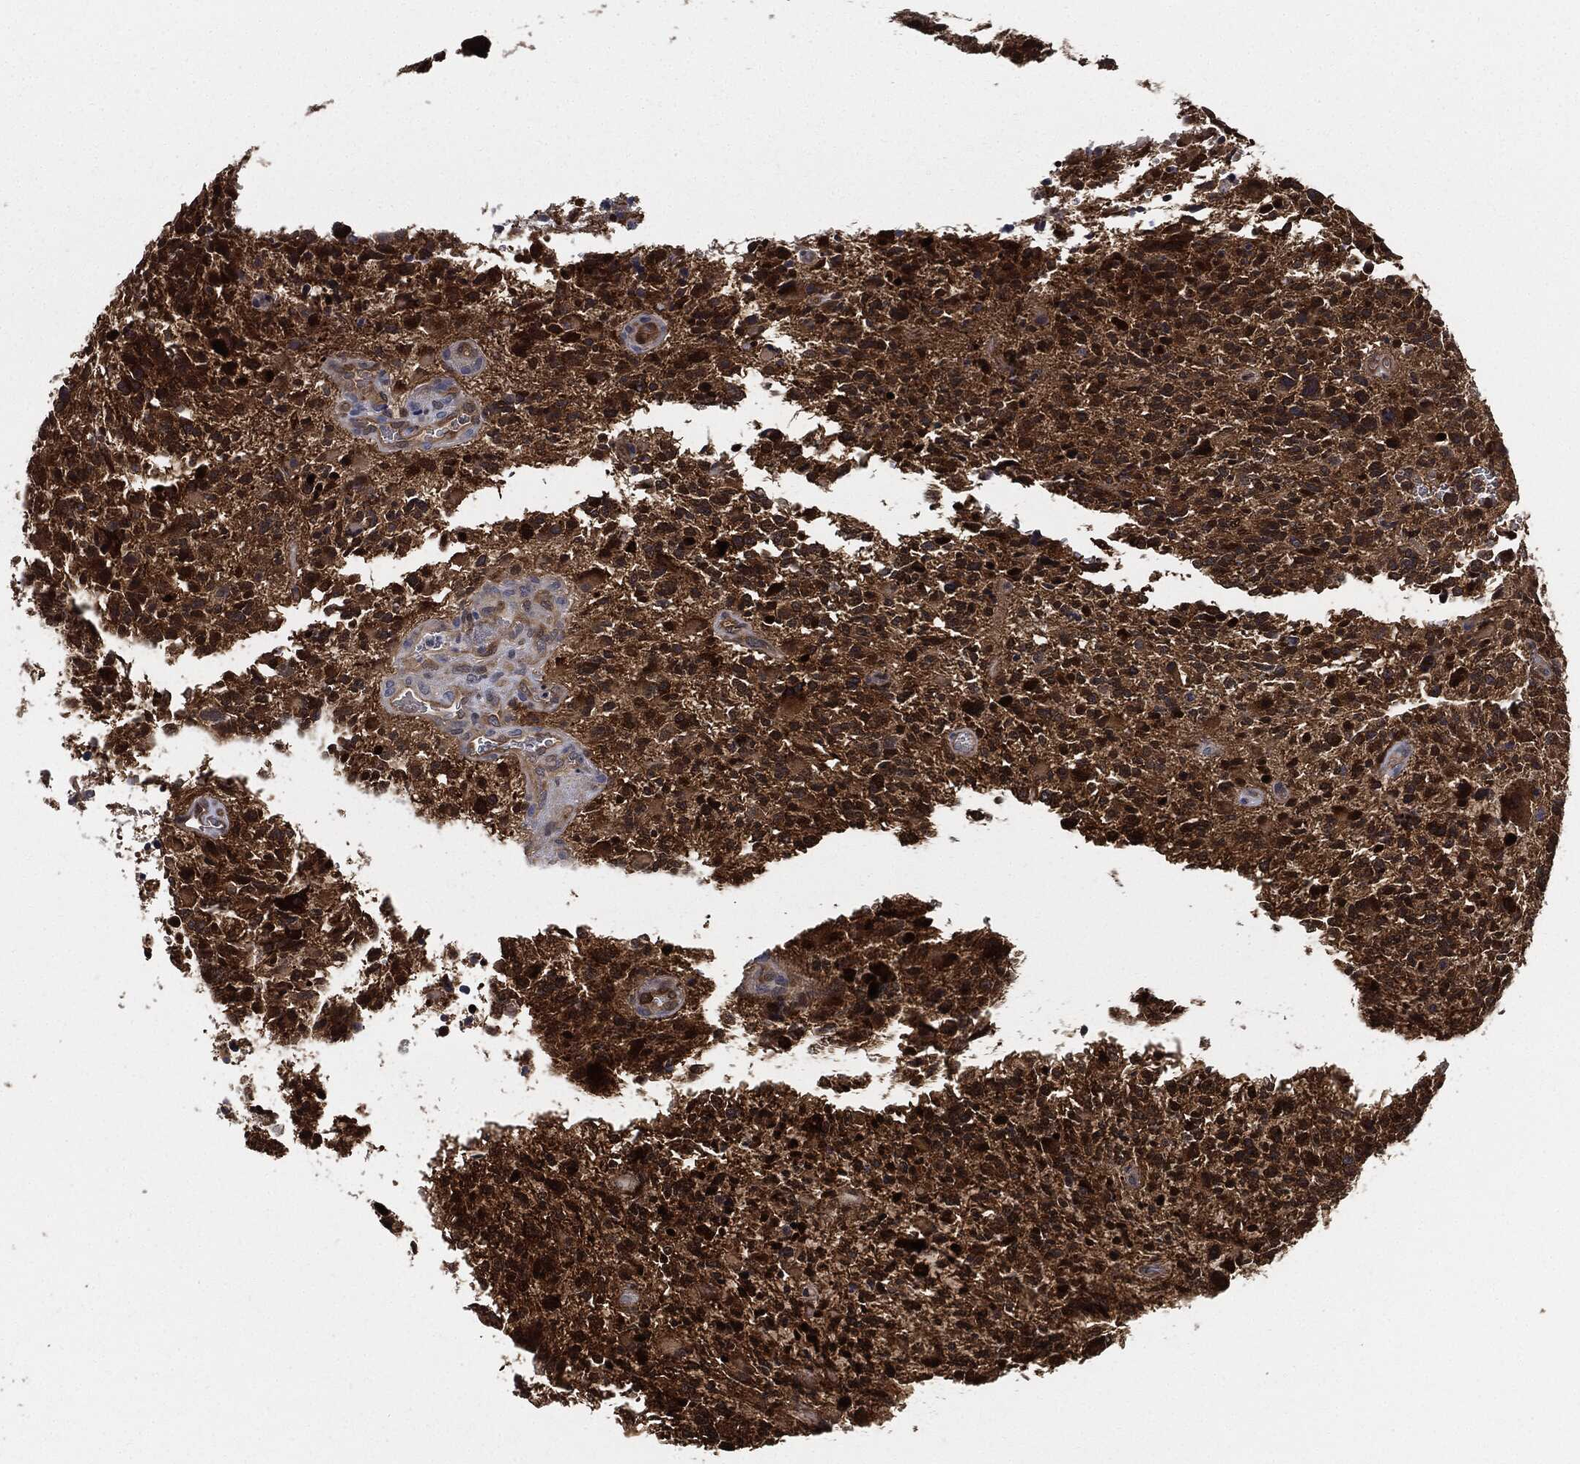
{"staining": {"intensity": "strong", "quantity": ">75%", "location": "cytoplasmic/membranous,nuclear"}, "tissue": "glioma", "cell_type": "Tumor cells", "image_type": "cancer", "snomed": [{"axis": "morphology", "description": "Glioma, malignant, High grade"}, {"axis": "topography", "description": "Brain"}], "caption": "High-magnification brightfield microscopy of glioma stained with DAB (3,3'-diaminobenzidine) (brown) and counterstained with hematoxylin (blue). tumor cells exhibit strong cytoplasmic/membranous and nuclear expression is seen in about>75% of cells.", "gene": "PRDX2", "patient": {"sex": "female", "age": 71}}